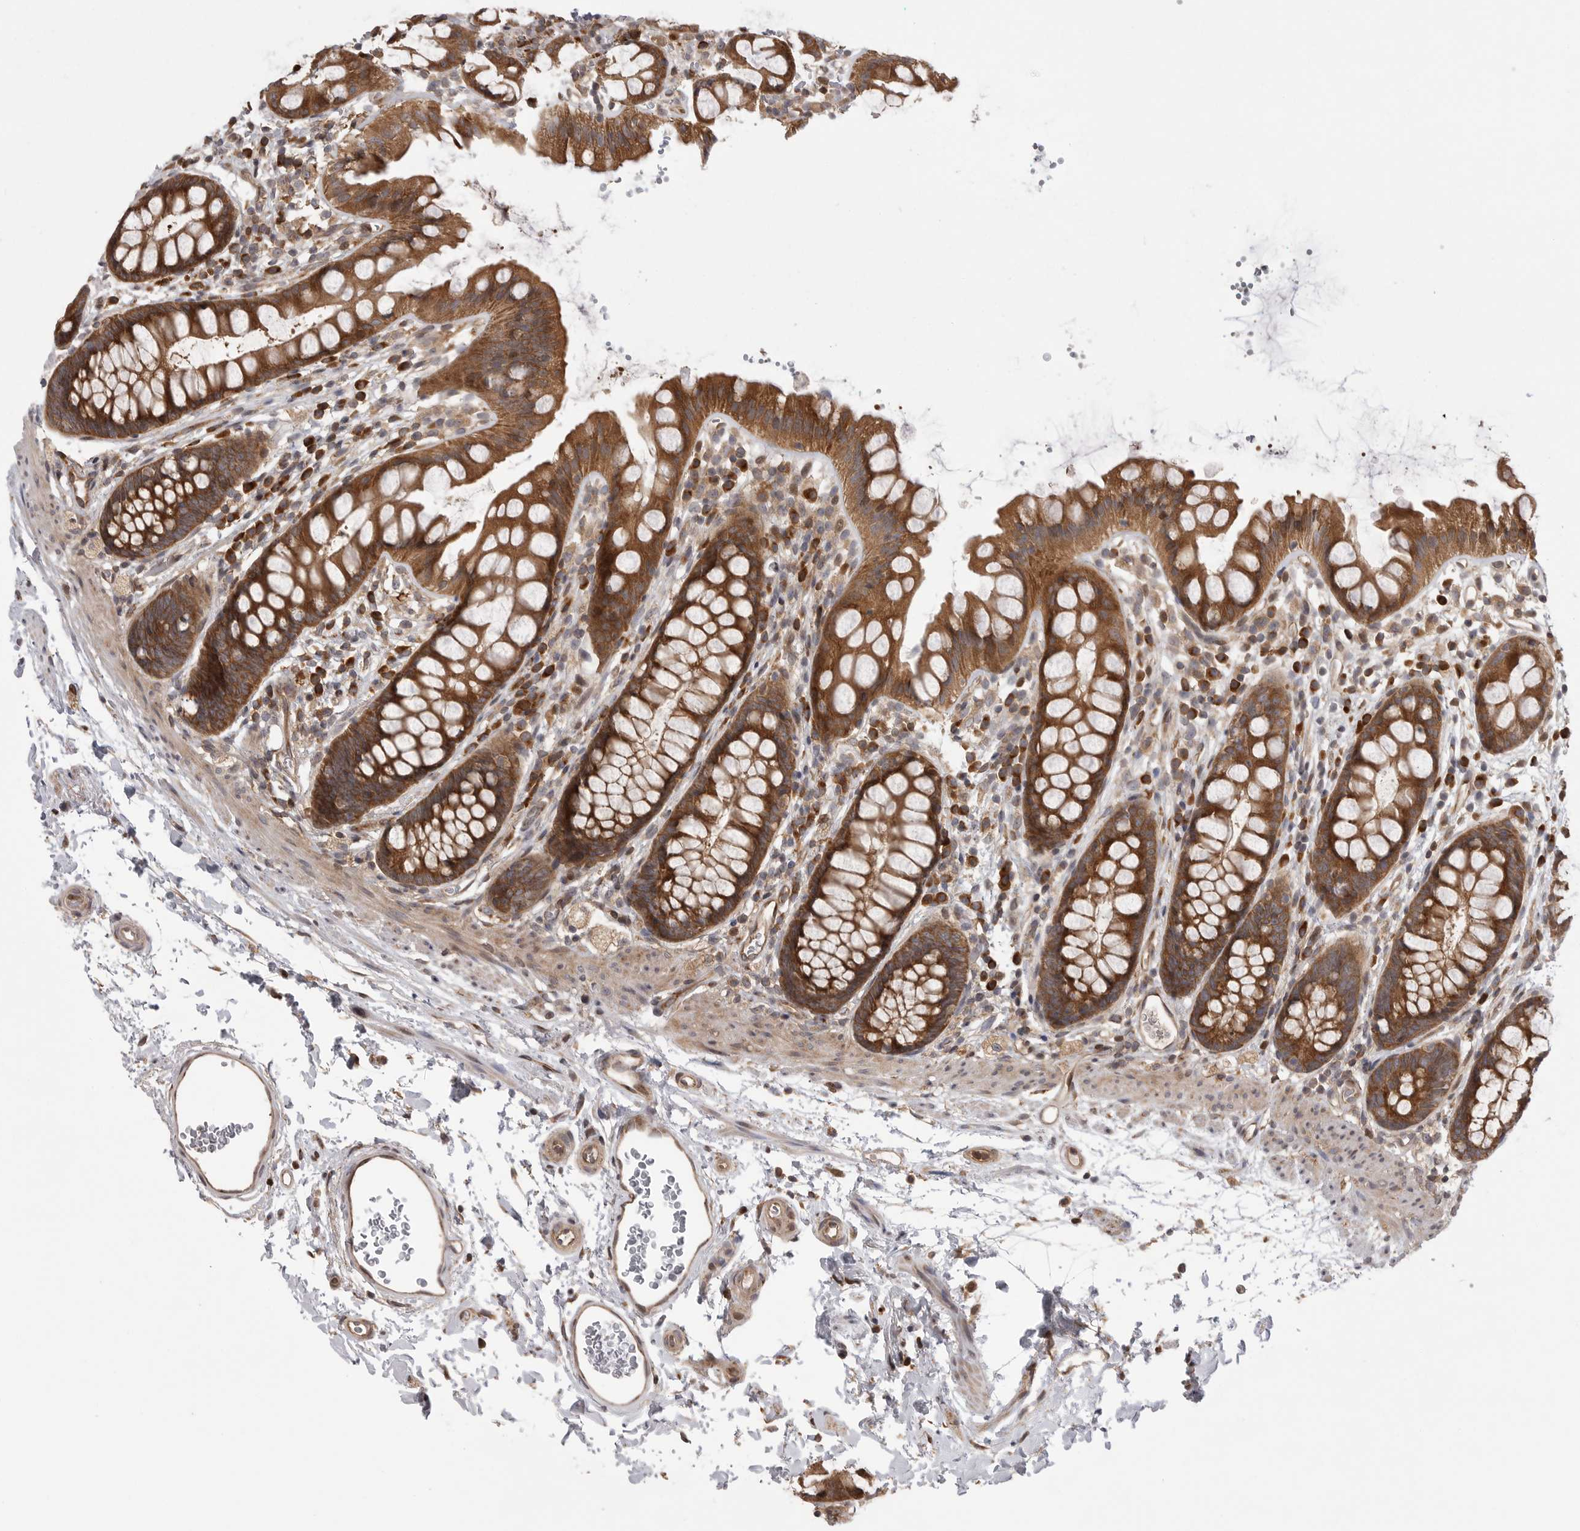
{"staining": {"intensity": "strong", "quantity": ">75%", "location": "cytoplasmic/membranous"}, "tissue": "rectum", "cell_type": "Glandular cells", "image_type": "normal", "snomed": [{"axis": "morphology", "description": "Normal tissue, NOS"}, {"axis": "topography", "description": "Rectum"}], "caption": "This is a micrograph of immunohistochemistry (IHC) staining of normal rectum, which shows strong expression in the cytoplasmic/membranous of glandular cells.", "gene": "OXR1", "patient": {"sex": "female", "age": 65}}